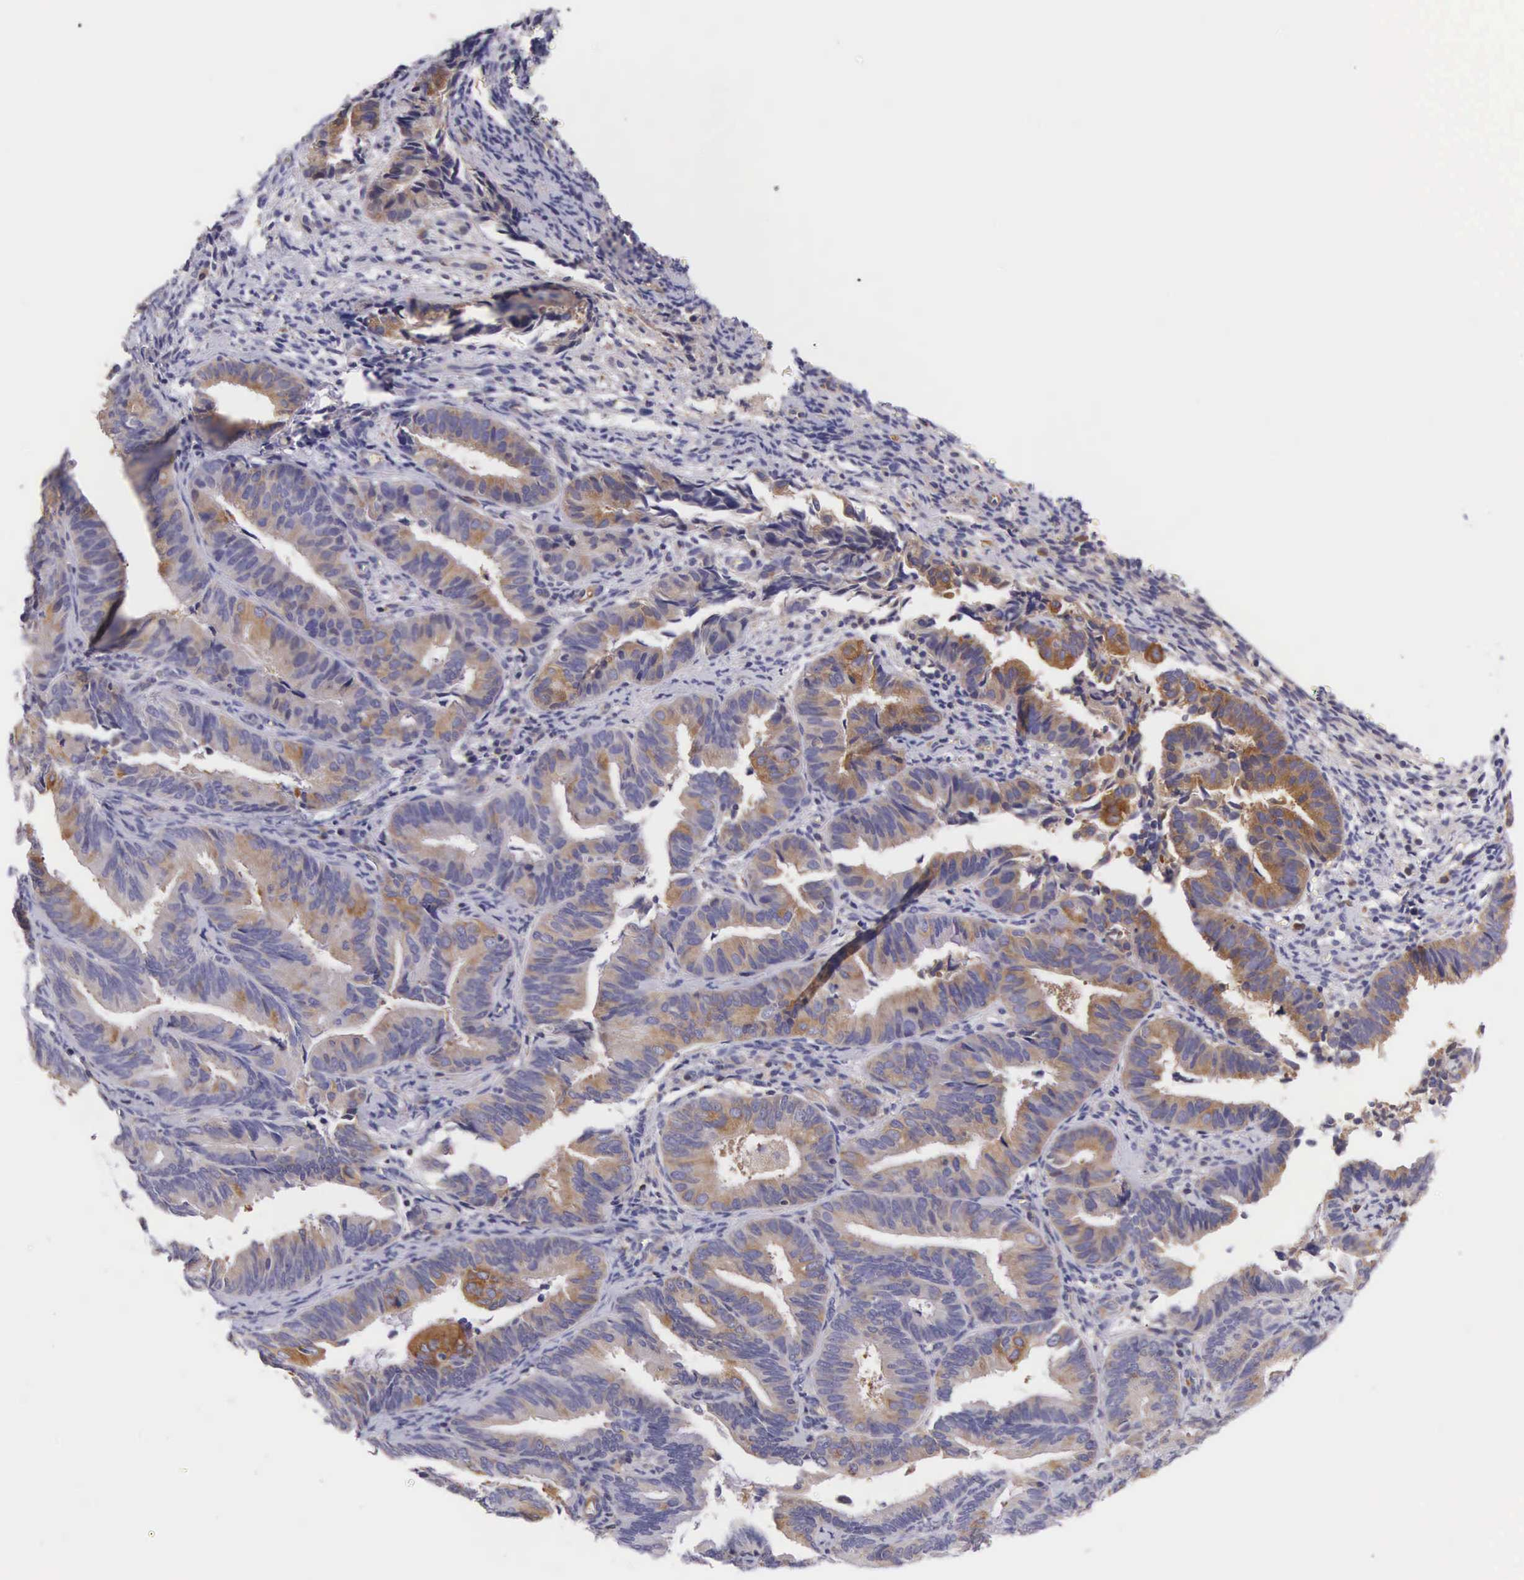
{"staining": {"intensity": "moderate", "quantity": "25%-75%", "location": "cytoplasmic/membranous"}, "tissue": "endometrial cancer", "cell_type": "Tumor cells", "image_type": "cancer", "snomed": [{"axis": "morphology", "description": "Adenocarcinoma, NOS"}, {"axis": "topography", "description": "Endometrium"}], "caption": "Protein staining of endometrial adenocarcinoma tissue reveals moderate cytoplasmic/membranous positivity in about 25%-75% of tumor cells. The protein is shown in brown color, while the nuclei are stained blue.", "gene": "OSBPL3", "patient": {"sex": "female", "age": 63}}